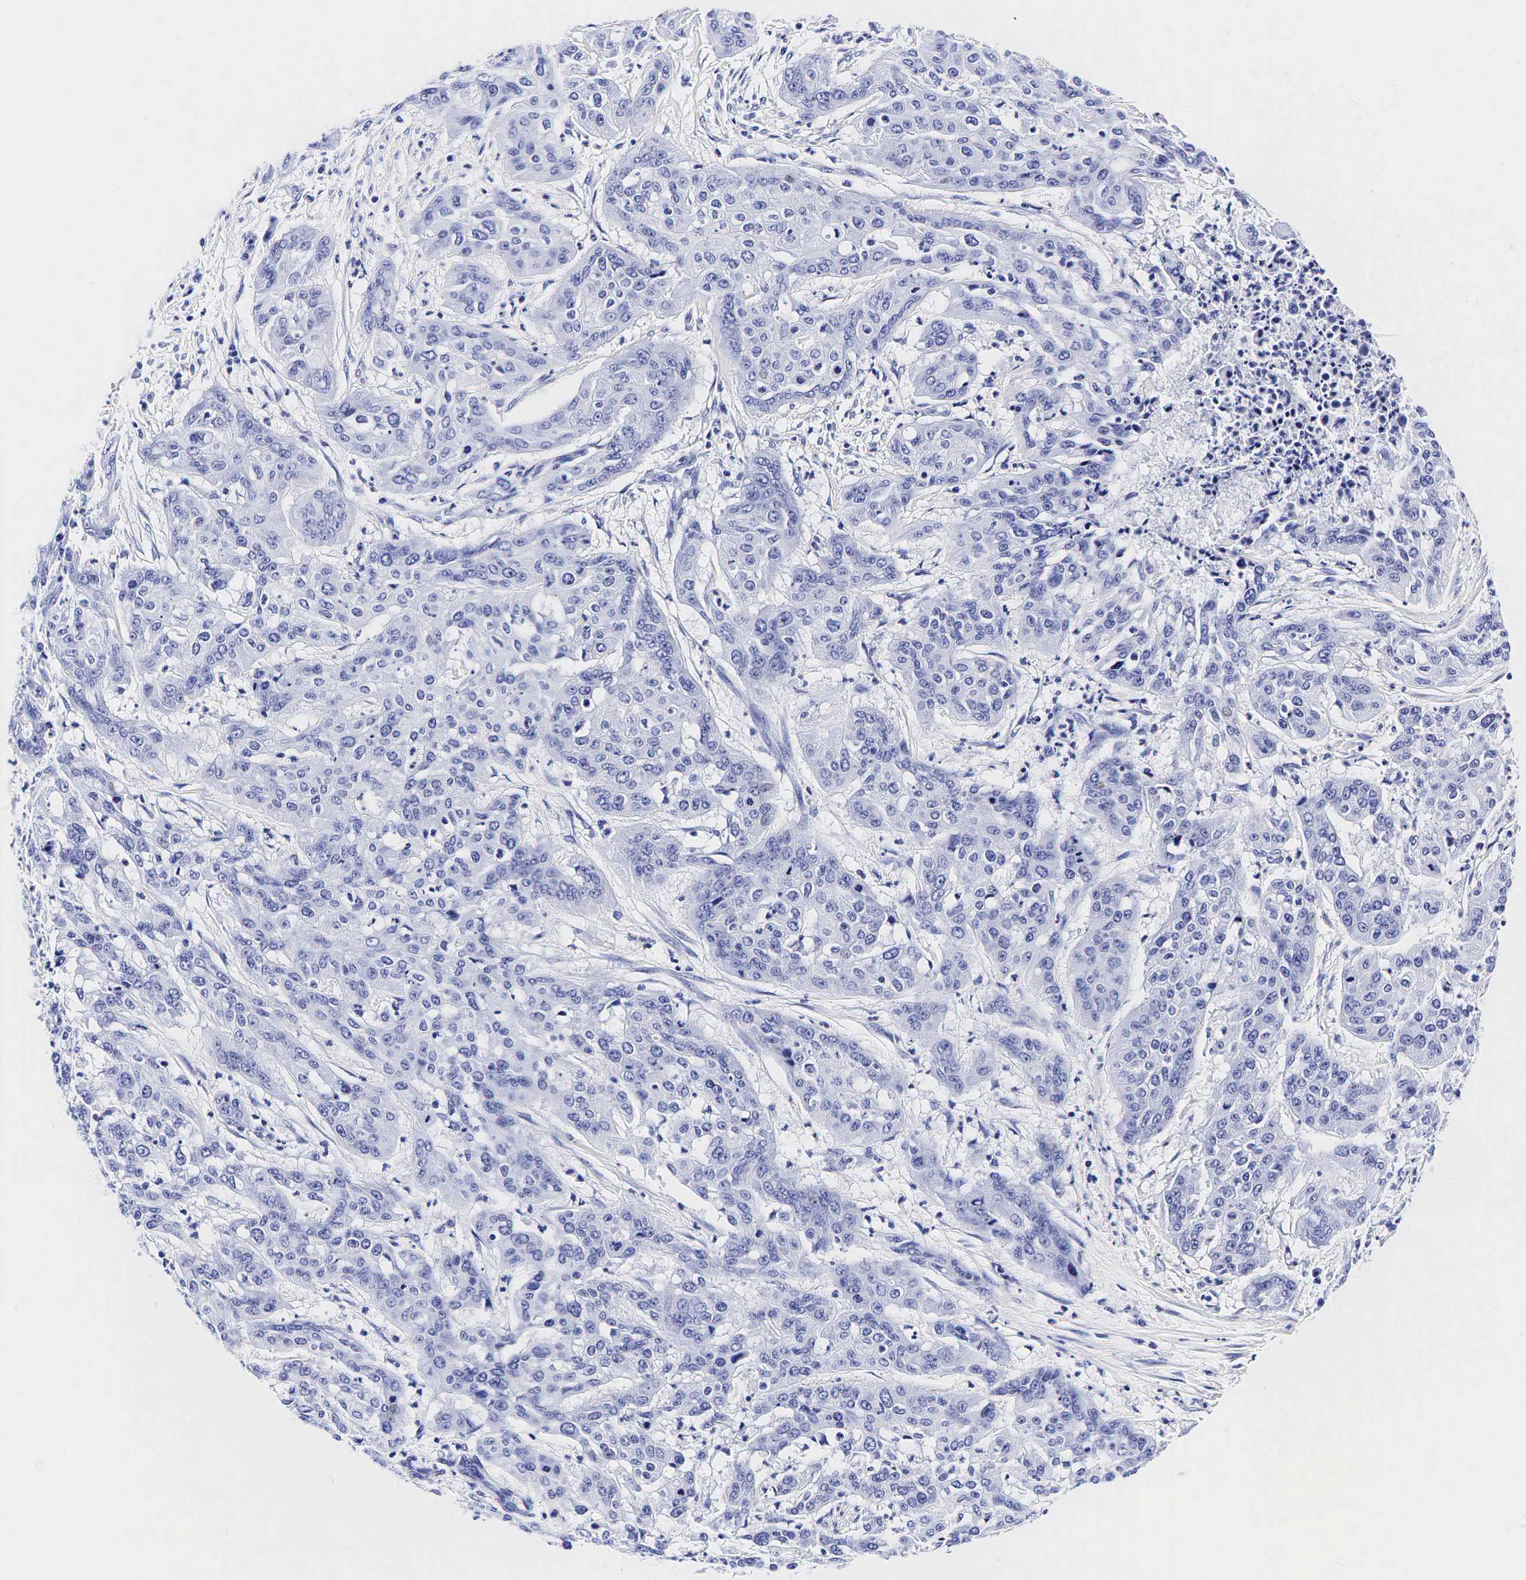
{"staining": {"intensity": "negative", "quantity": "none", "location": "none"}, "tissue": "cervical cancer", "cell_type": "Tumor cells", "image_type": "cancer", "snomed": [{"axis": "morphology", "description": "Squamous cell carcinoma, NOS"}, {"axis": "topography", "description": "Cervix"}], "caption": "Immunohistochemistry of human squamous cell carcinoma (cervical) shows no staining in tumor cells.", "gene": "GCG", "patient": {"sex": "female", "age": 41}}